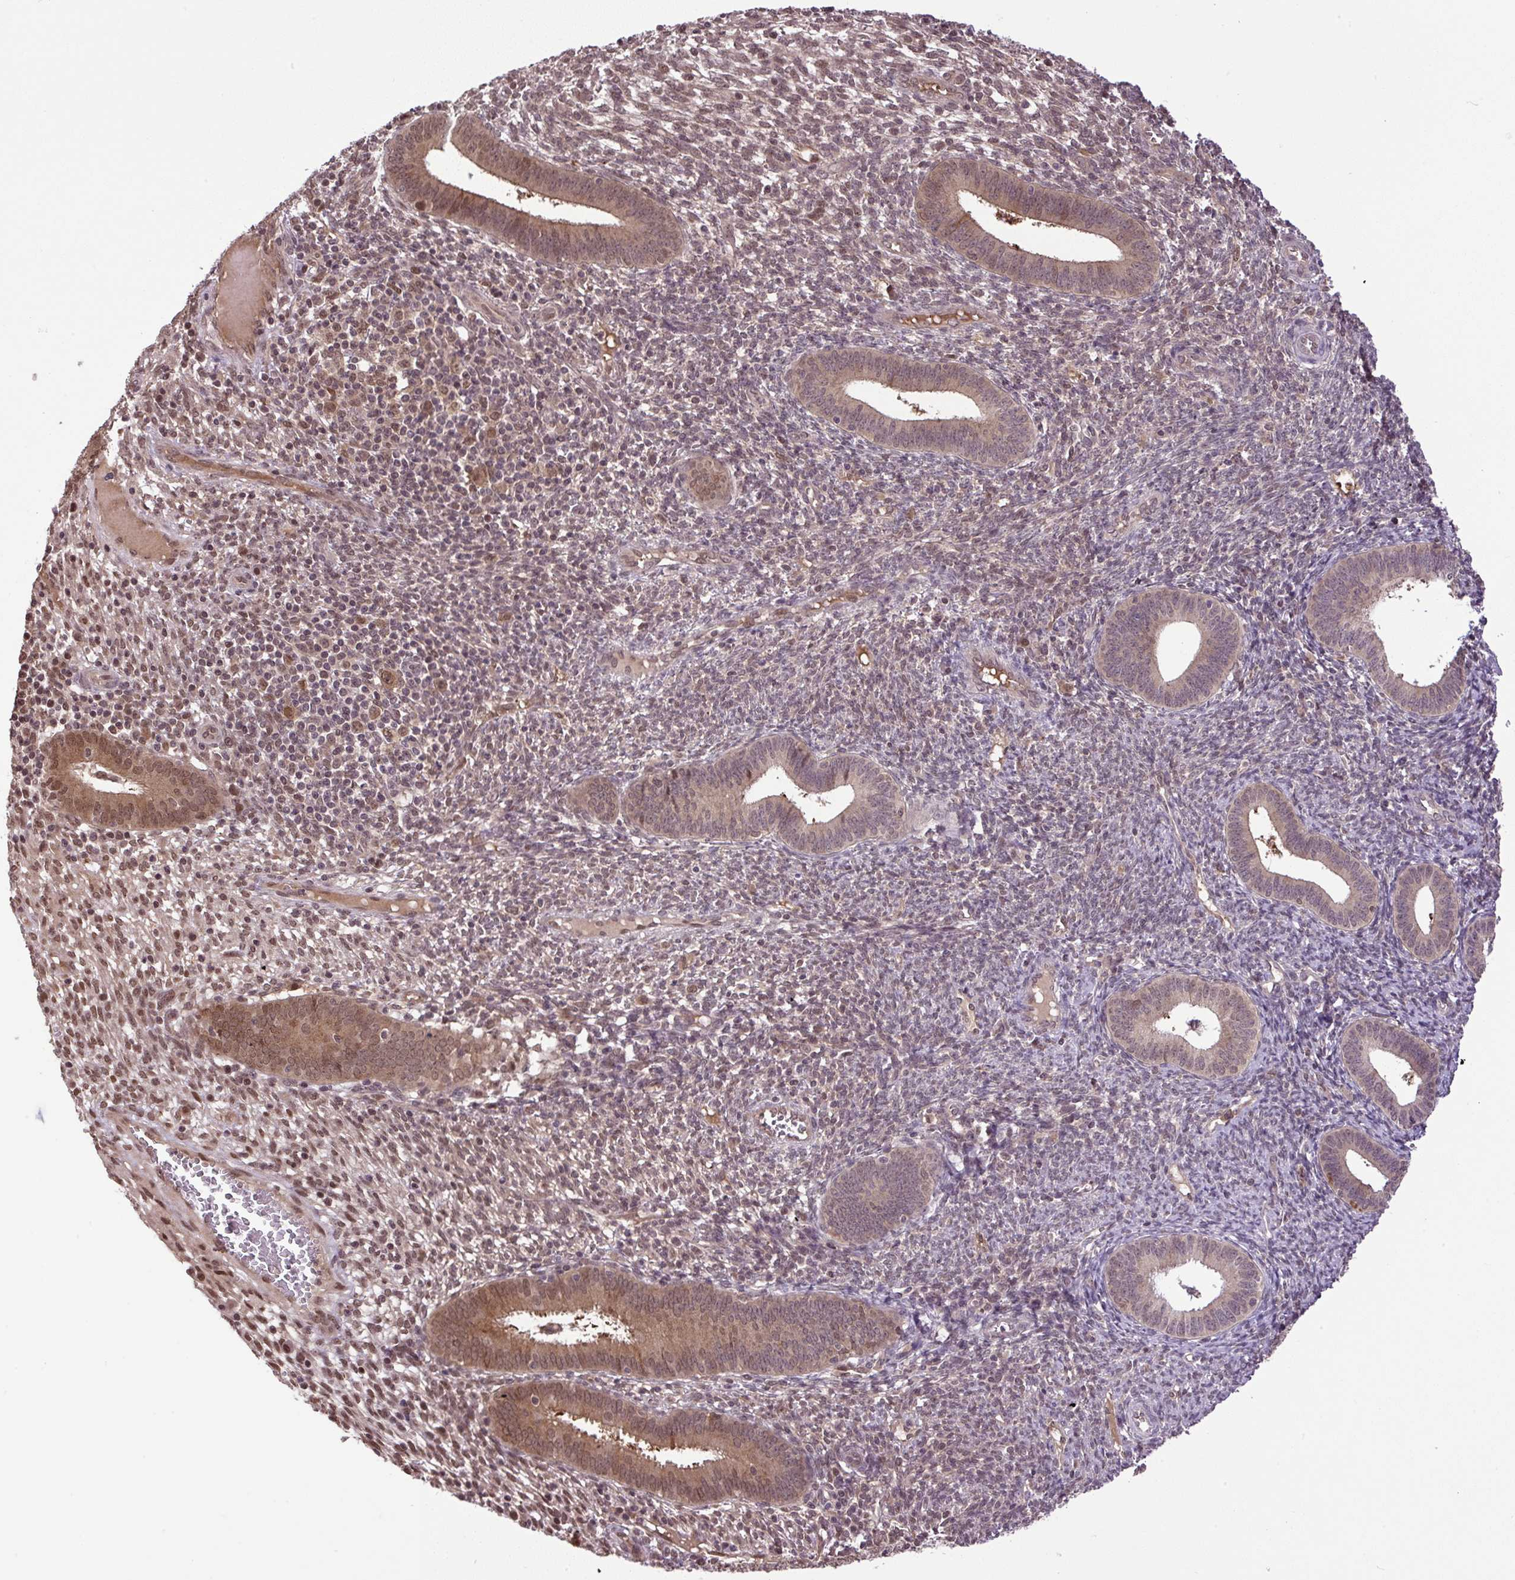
{"staining": {"intensity": "moderate", "quantity": "25%-75%", "location": "nuclear"}, "tissue": "endometrium", "cell_type": "Cells in endometrial stroma", "image_type": "normal", "snomed": [{"axis": "morphology", "description": "Normal tissue, NOS"}, {"axis": "topography", "description": "Endometrium"}], "caption": "High-magnification brightfield microscopy of normal endometrium stained with DAB (3,3'-diaminobenzidine) (brown) and counterstained with hematoxylin (blue). cells in endometrial stroma exhibit moderate nuclear positivity is present in approximately25%-75% of cells. (brown staining indicates protein expression, while blue staining denotes nuclei).", "gene": "SGTA", "patient": {"sex": "female", "age": 41}}